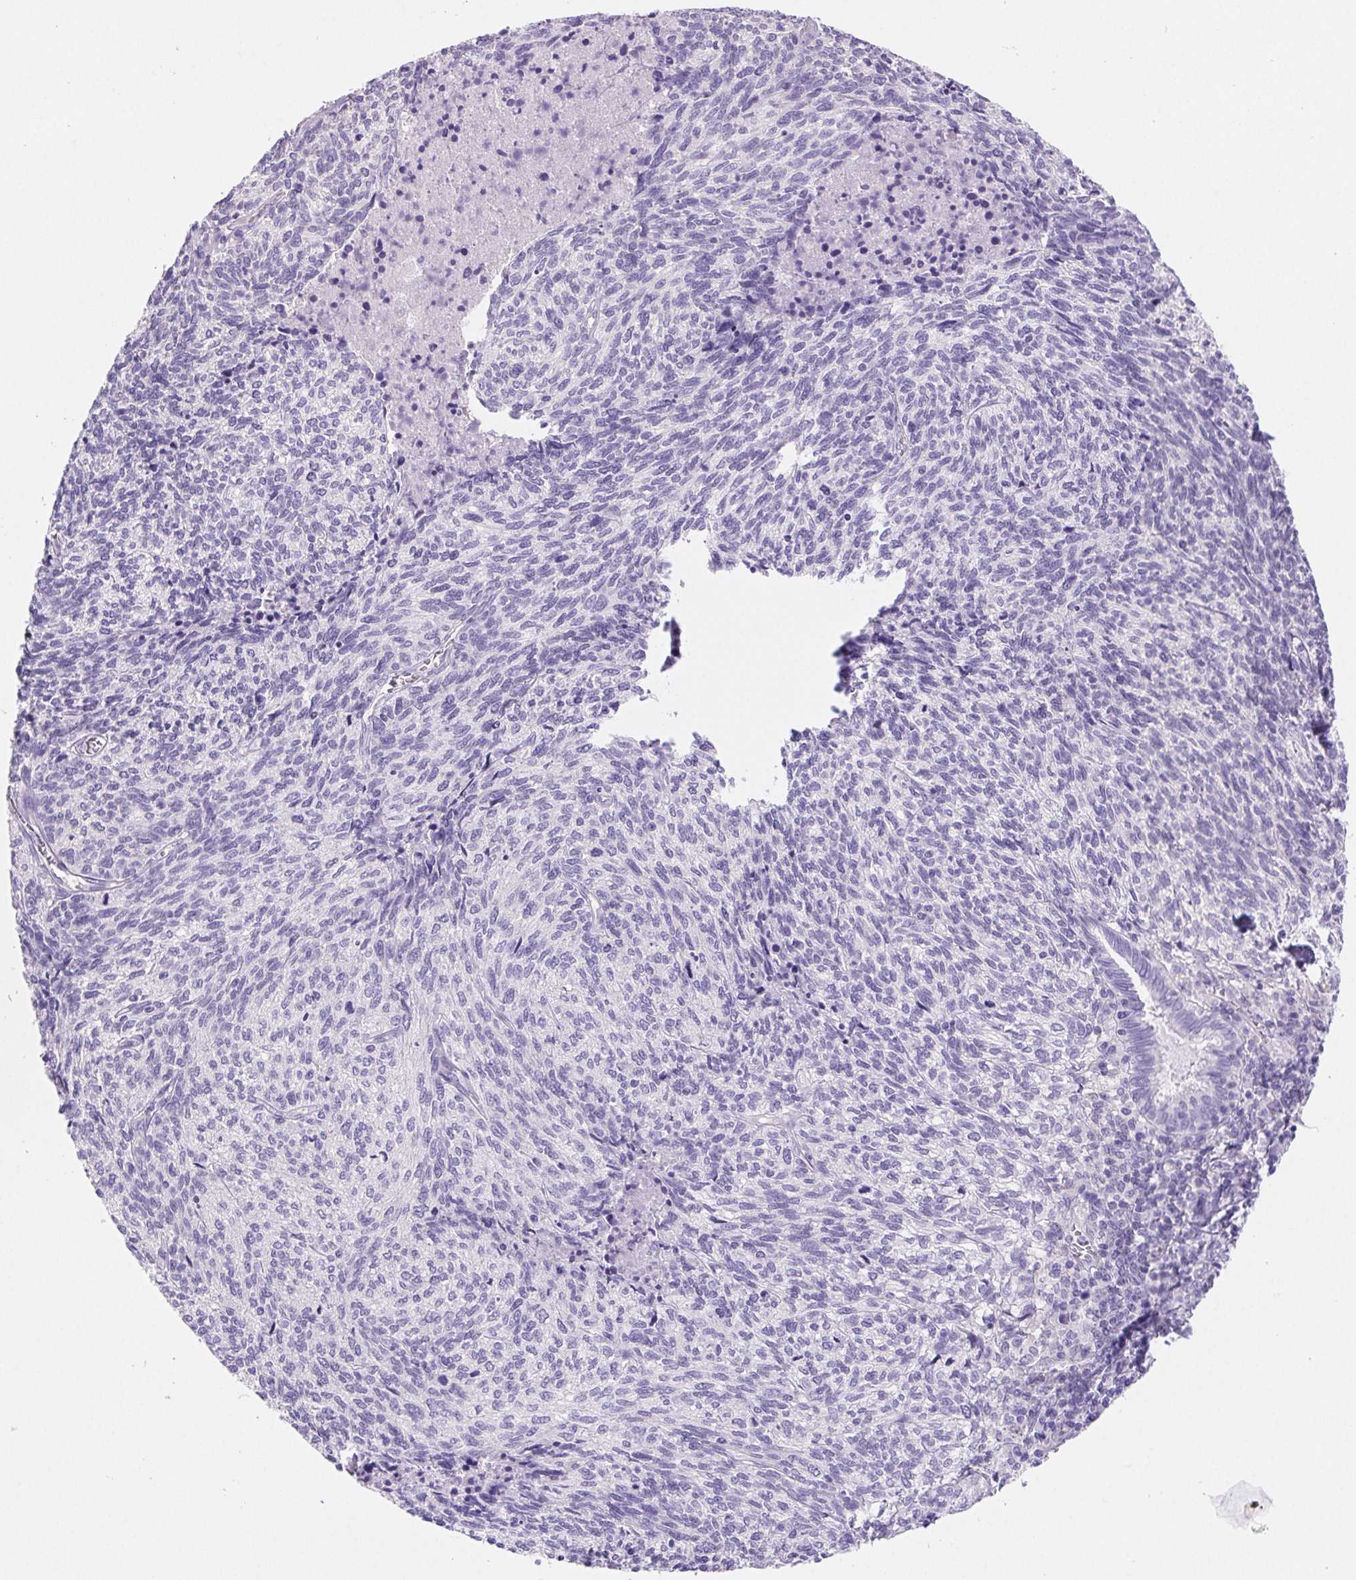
{"staining": {"intensity": "negative", "quantity": "none", "location": "none"}, "tissue": "cervical cancer", "cell_type": "Tumor cells", "image_type": "cancer", "snomed": [{"axis": "morphology", "description": "Squamous cell carcinoma, NOS"}, {"axis": "topography", "description": "Cervix"}], "caption": "Immunohistochemistry of cervical squamous cell carcinoma demonstrates no staining in tumor cells. The staining is performed using DAB brown chromogen with nuclei counter-stained in using hematoxylin.", "gene": "PNLIP", "patient": {"sex": "female", "age": 45}}